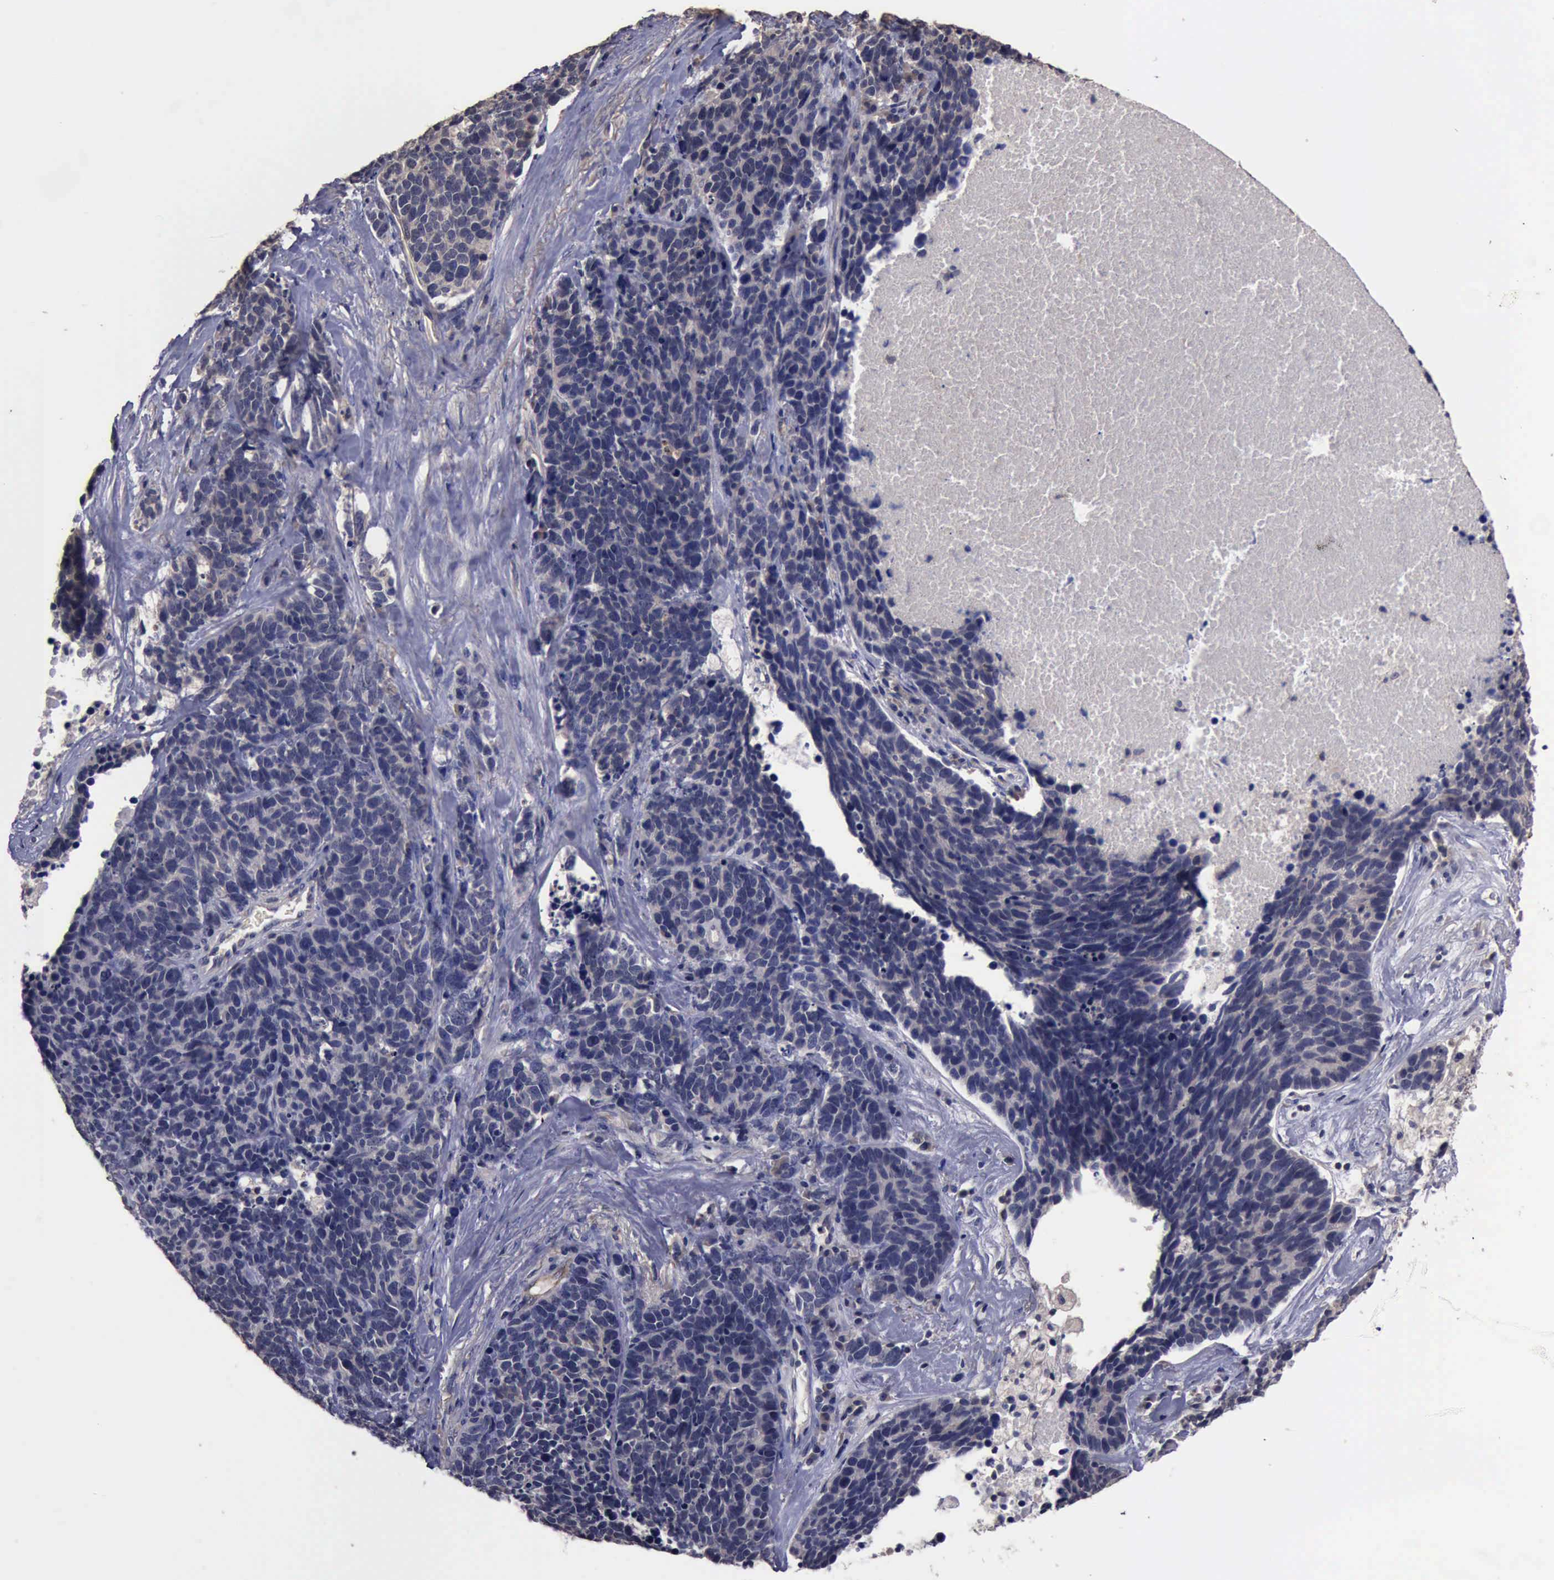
{"staining": {"intensity": "negative", "quantity": "none", "location": "none"}, "tissue": "lung cancer", "cell_type": "Tumor cells", "image_type": "cancer", "snomed": [{"axis": "morphology", "description": "Neoplasm, malignant, NOS"}, {"axis": "topography", "description": "Lung"}], "caption": "The immunohistochemistry (IHC) micrograph has no significant staining in tumor cells of lung cancer (neoplasm (malignant)) tissue.", "gene": "CRKL", "patient": {"sex": "female", "age": 75}}